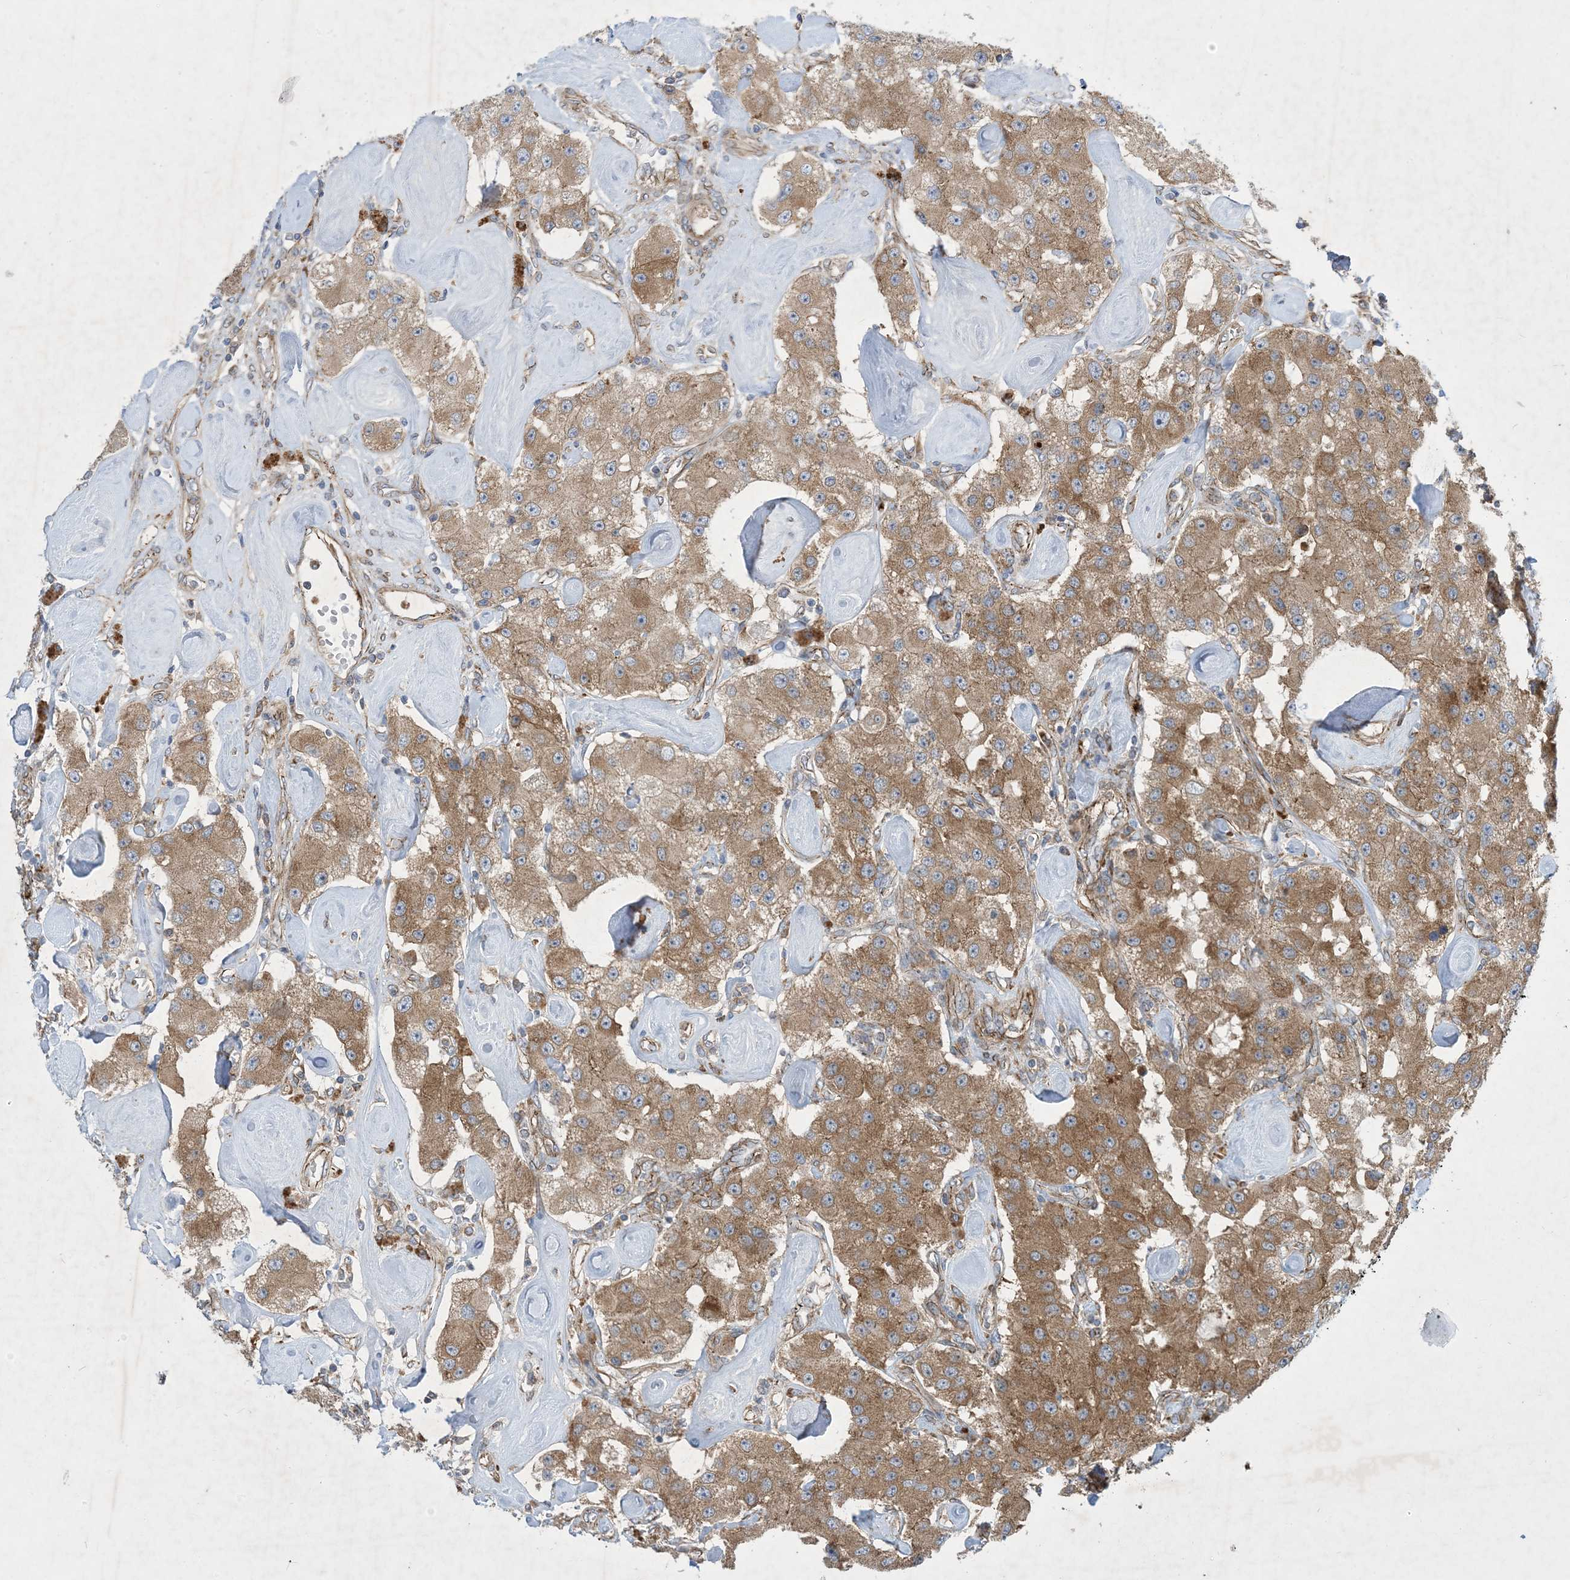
{"staining": {"intensity": "moderate", "quantity": ">75%", "location": "cytoplasmic/membranous"}, "tissue": "carcinoid", "cell_type": "Tumor cells", "image_type": "cancer", "snomed": [{"axis": "morphology", "description": "Carcinoid, malignant, NOS"}, {"axis": "topography", "description": "Pancreas"}], "caption": "IHC image of neoplastic tissue: human carcinoid (malignant) stained using immunohistochemistry displays medium levels of moderate protein expression localized specifically in the cytoplasmic/membranous of tumor cells, appearing as a cytoplasmic/membranous brown color.", "gene": "OTOP1", "patient": {"sex": "male", "age": 41}}